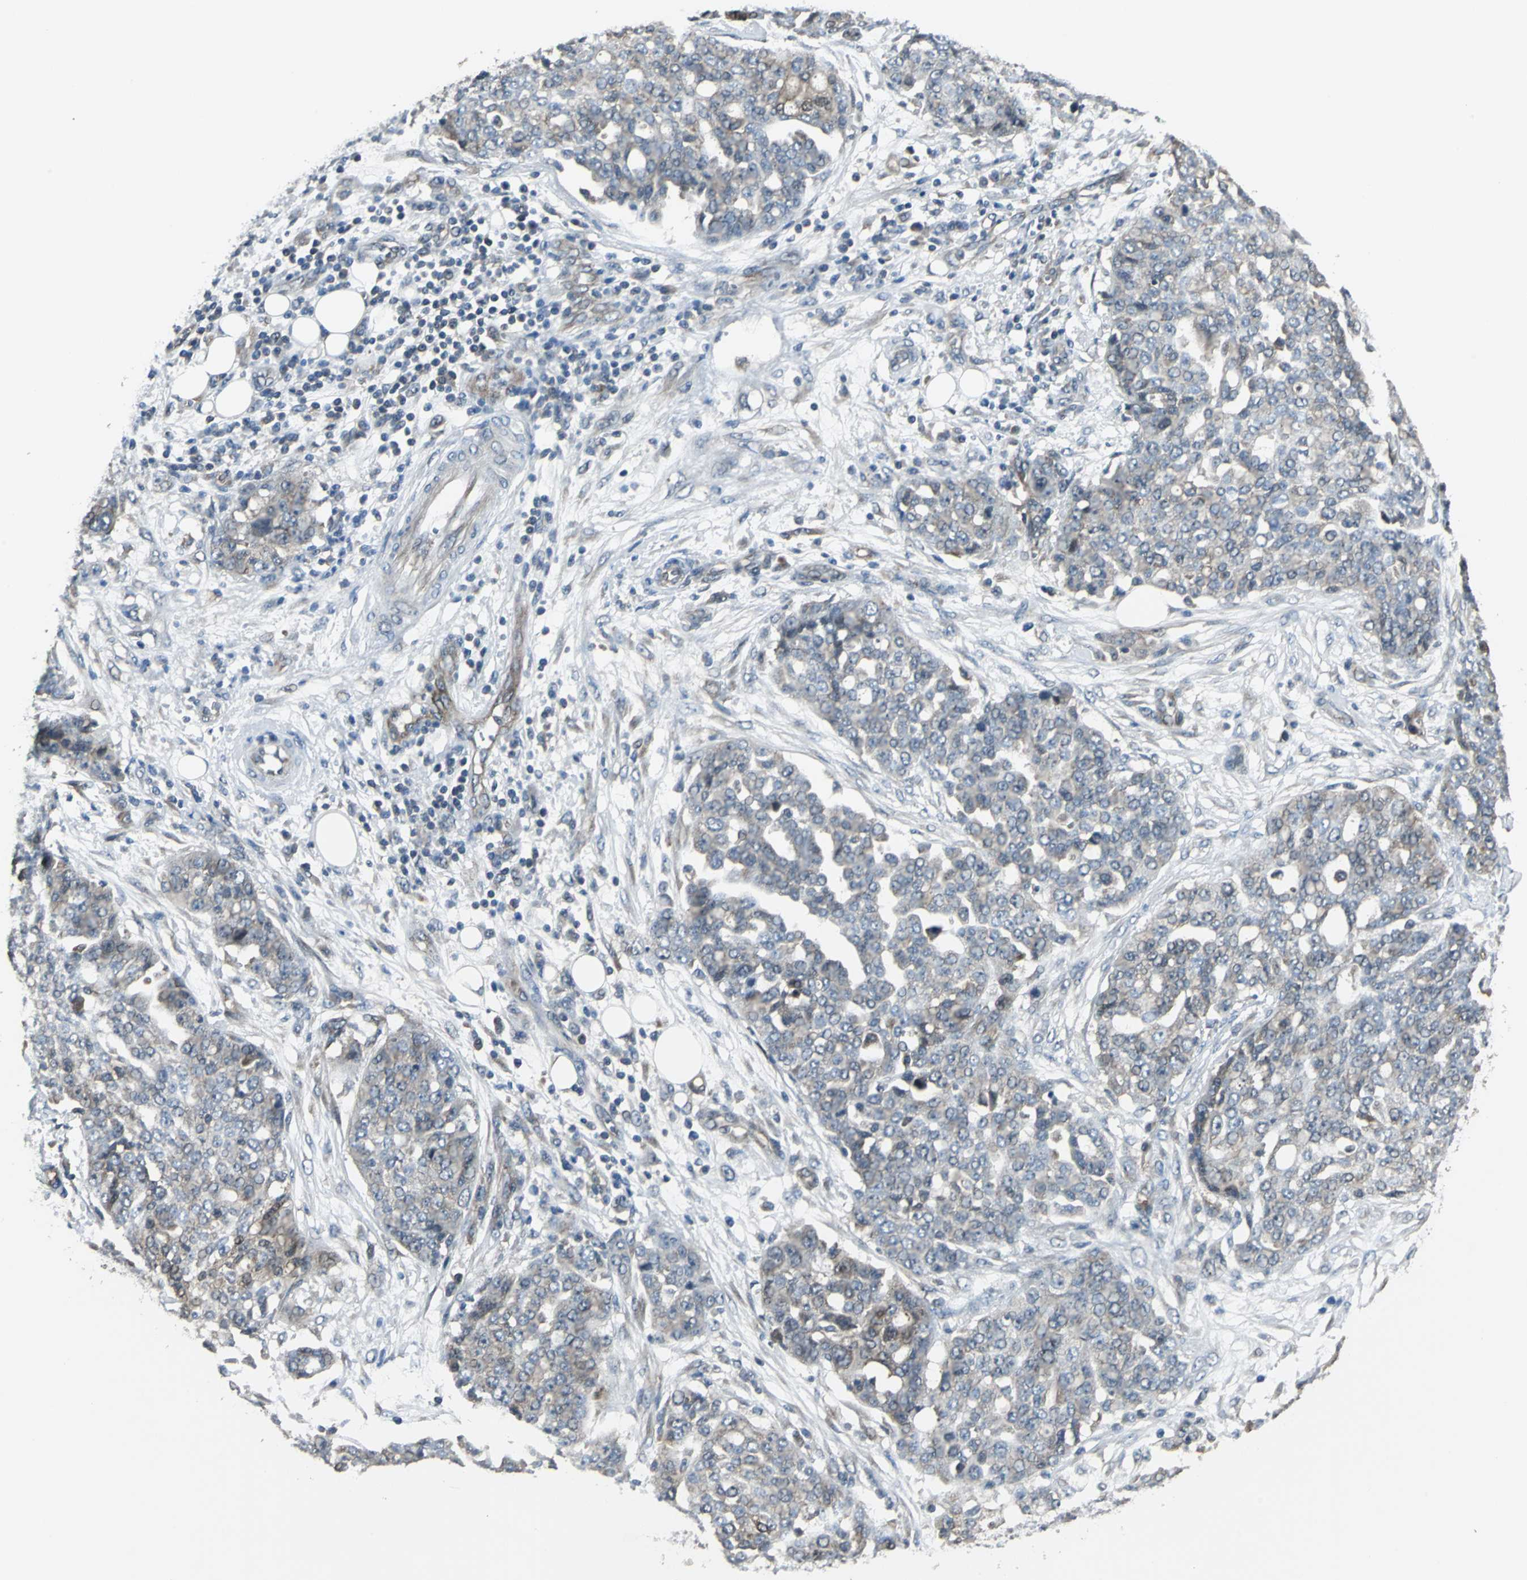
{"staining": {"intensity": "moderate", "quantity": "25%-75%", "location": "cytoplasmic/membranous"}, "tissue": "ovarian cancer", "cell_type": "Tumor cells", "image_type": "cancer", "snomed": [{"axis": "morphology", "description": "Cystadenocarcinoma, serous, NOS"}, {"axis": "topography", "description": "Soft tissue"}, {"axis": "topography", "description": "Ovary"}], "caption": "Immunohistochemistry (IHC) staining of ovarian cancer (serous cystadenocarcinoma), which displays medium levels of moderate cytoplasmic/membranous staining in approximately 25%-75% of tumor cells indicating moderate cytoplasmic/membranous protein positivity. The staining was performed using DAB (3,3'-diaminobenzidine) (brown) for protein detection and nuclei were counterstained in hematoxylin (blue).", "gene": "PFDN1", "patient": {"sex": "female", "age": 57}}